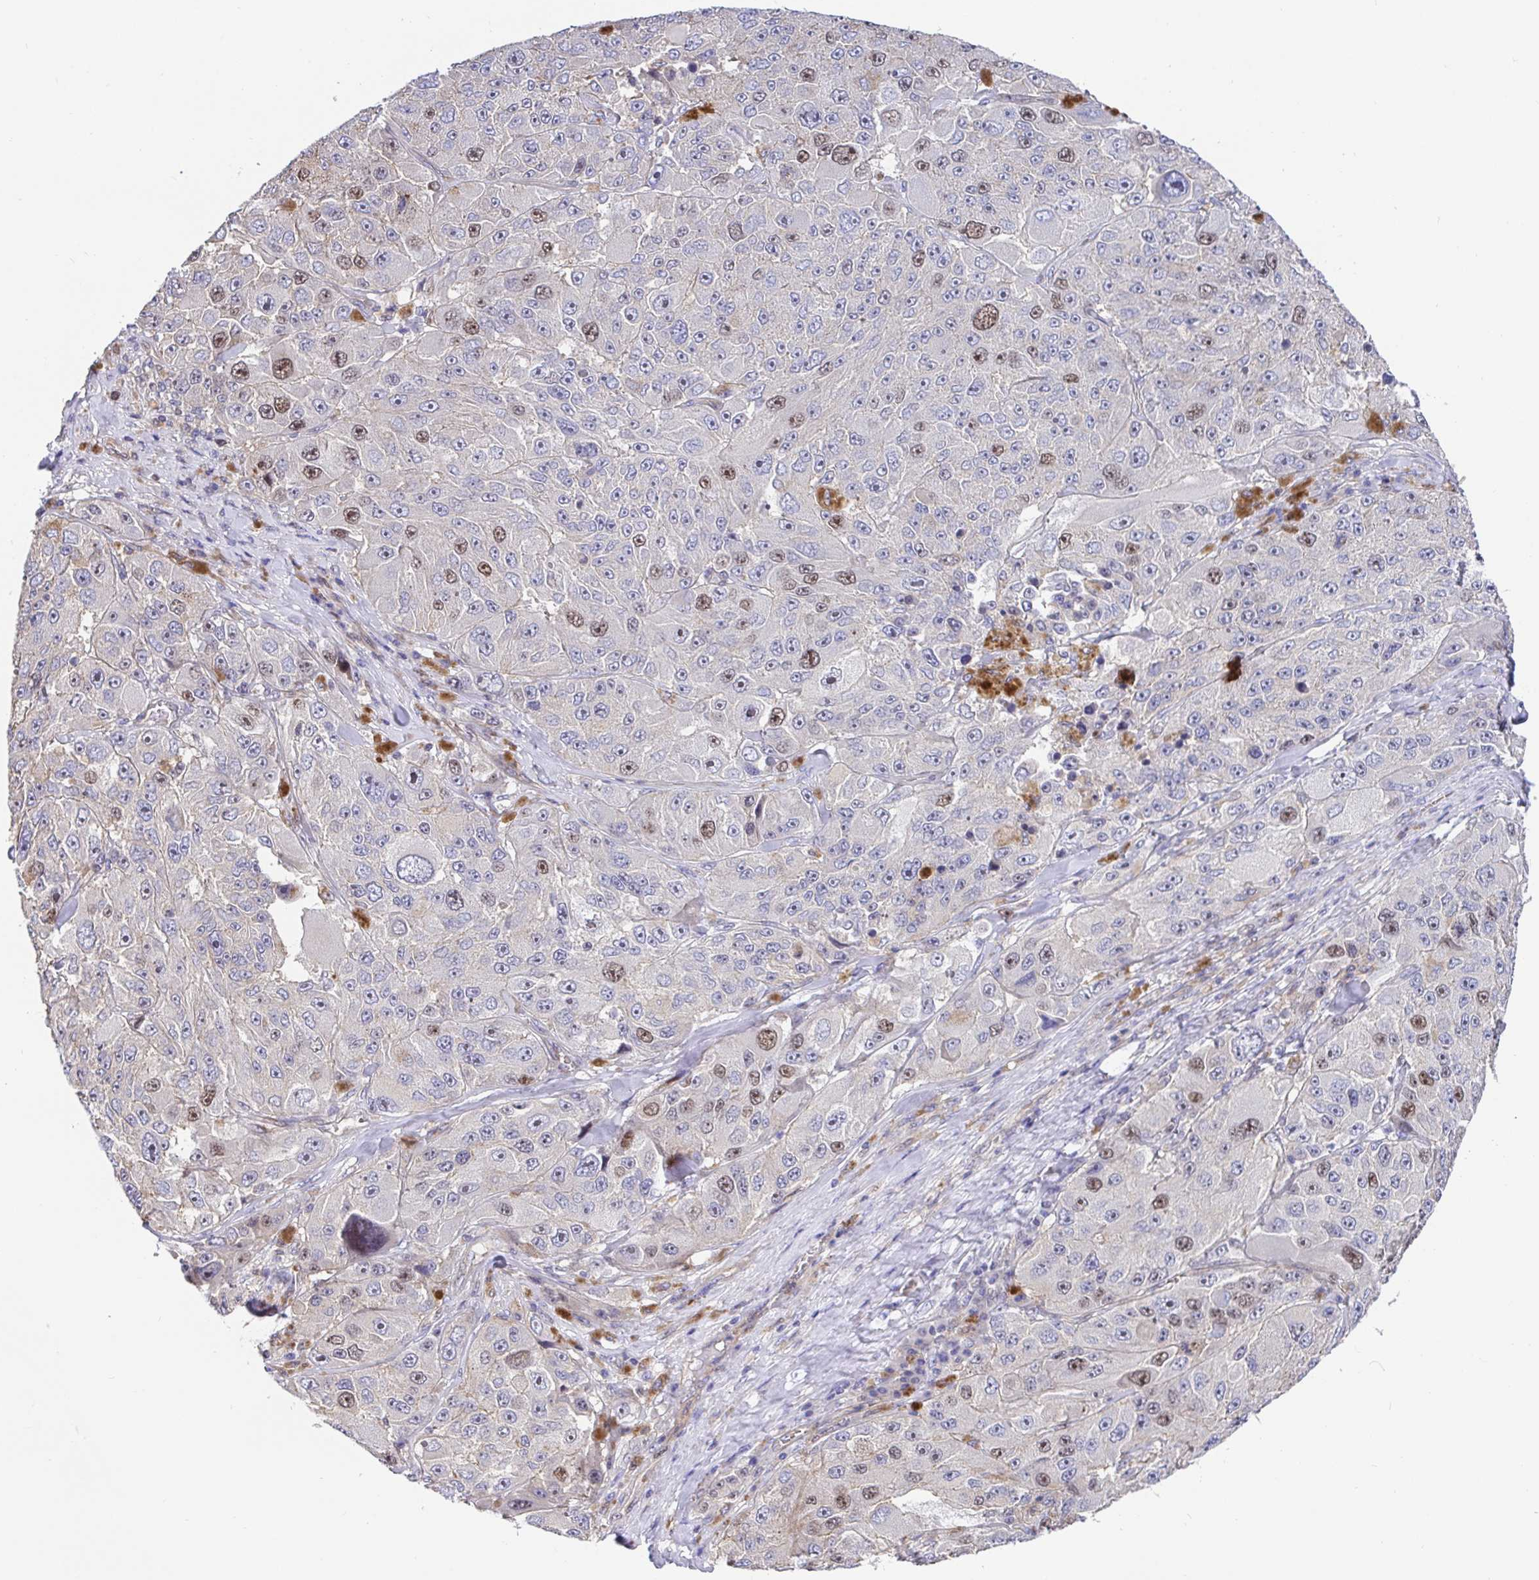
{"staining": {"intensity": "moderate", "quantity": "<25%", "location": "nuclear"}, "tissue": "melanoma", "cell_type": "Tumor cells", "image_type": "cancer", "snomed": [{"axis": "morphology", "description": "Malignant melanoma, Metastatic site"}, {"axis": "topography", "description": "Lymph node"}], "caption": "Protein analysis of malignant melanoma (metastatic site) tissue displays moderate nuclear positivity in about <25% of tumor cells. (Brightfield microscopy of DAB IHC at high magnification).", "gene": "TIMELESS", "patient": {"sex": "male", "age": 62}}